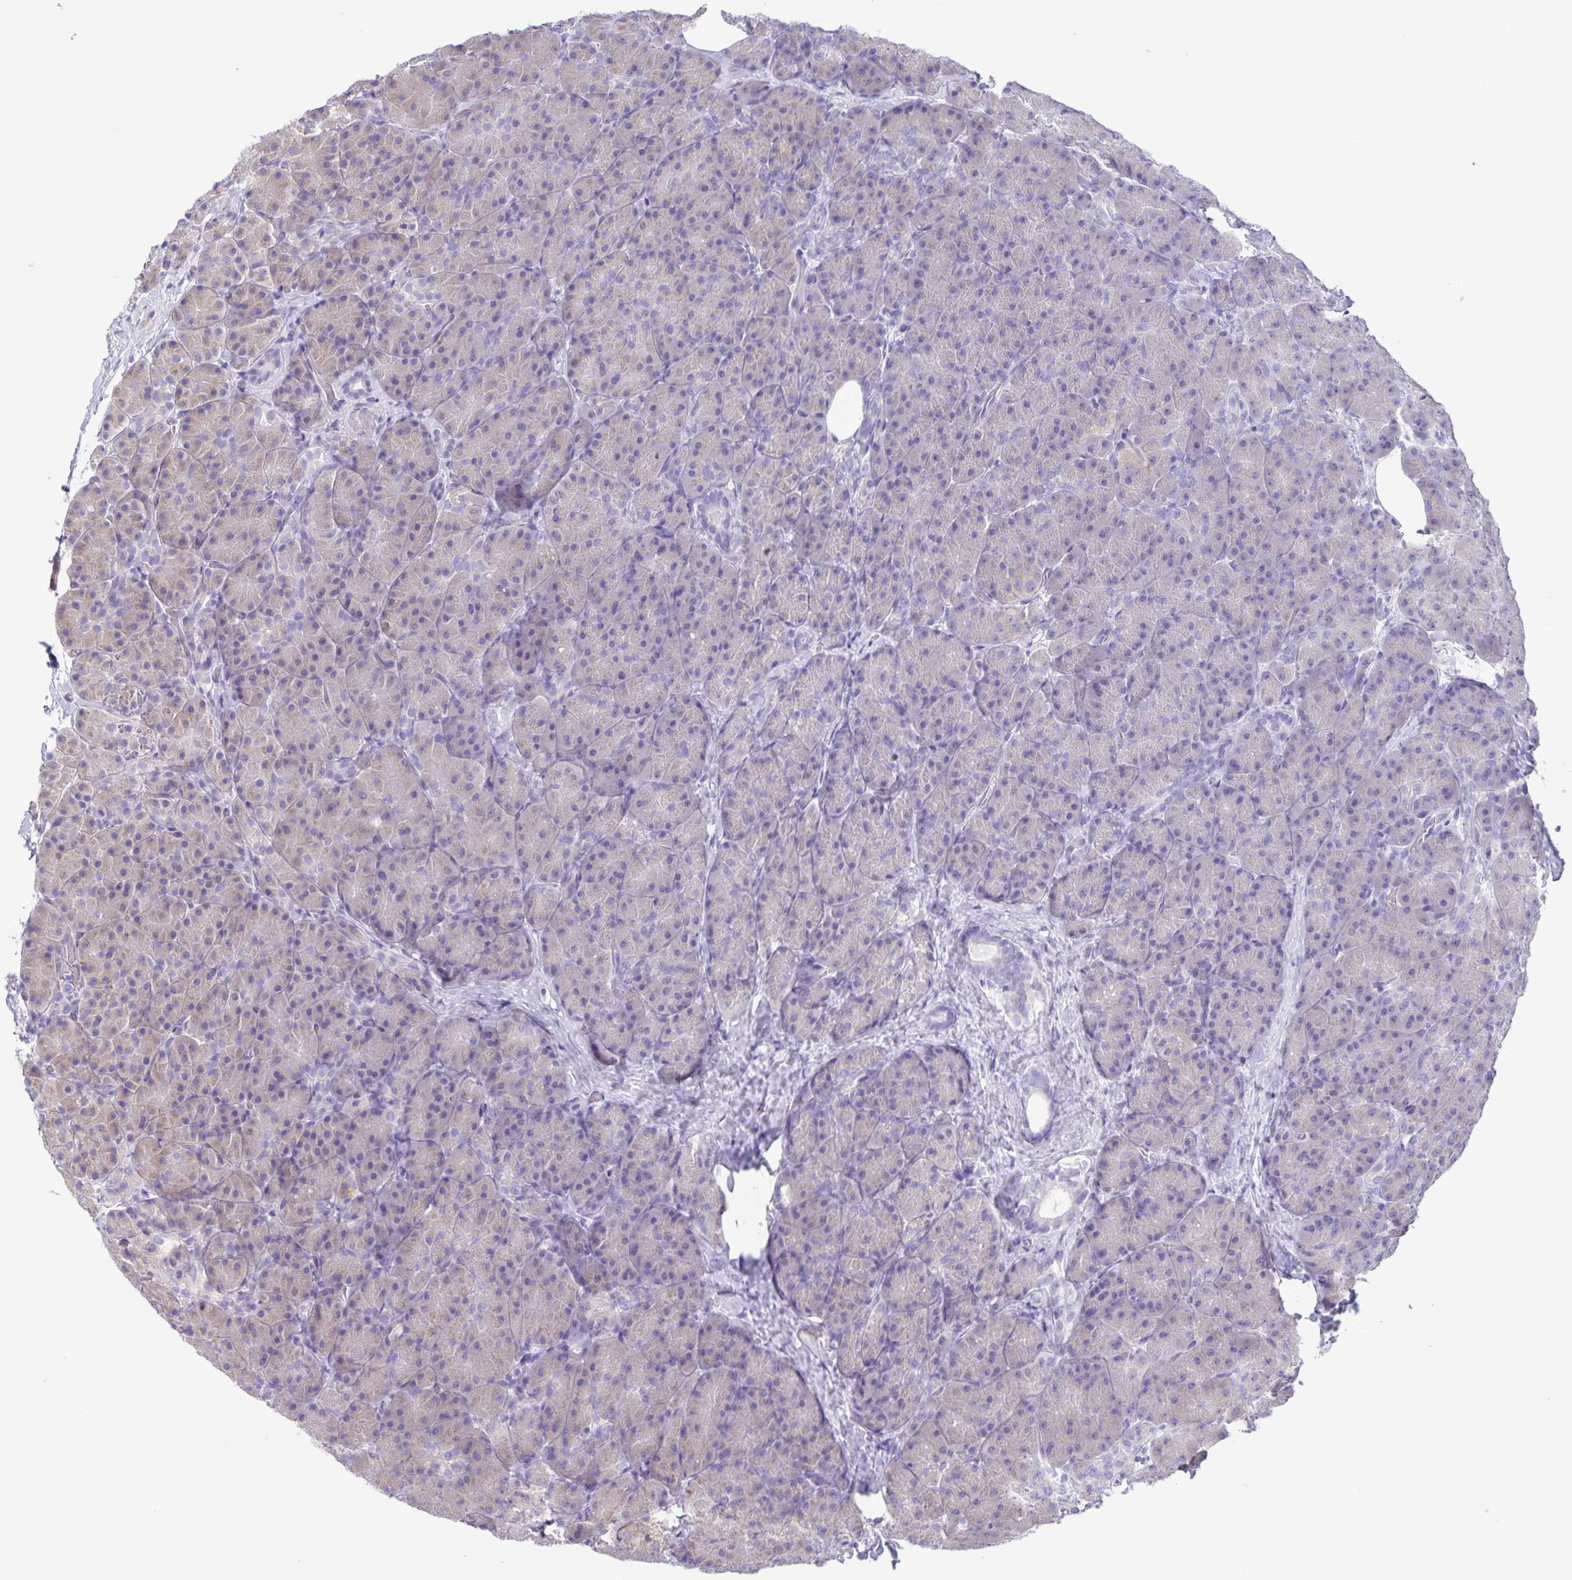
{"staining": {"intensity": "weak", "quantity": "<25%", "location": "cytoplasmic/membranous"}, "tissue": "pancreas", "cell_type": "Exocrine glandular cells", "image_type": "normal", "snomed": [{"axis": "morphology", "description": "Normal tissue, NOS"}, {"axis": "topography", "description": "Pancreas"}], "caption": "This is an immunohistochemistry (IHC) image of benign pancreas. There is no positivity in exocrine glandular cells.", "gene": "CAPSL", "patient": {"sex": "male", "age": 57}}